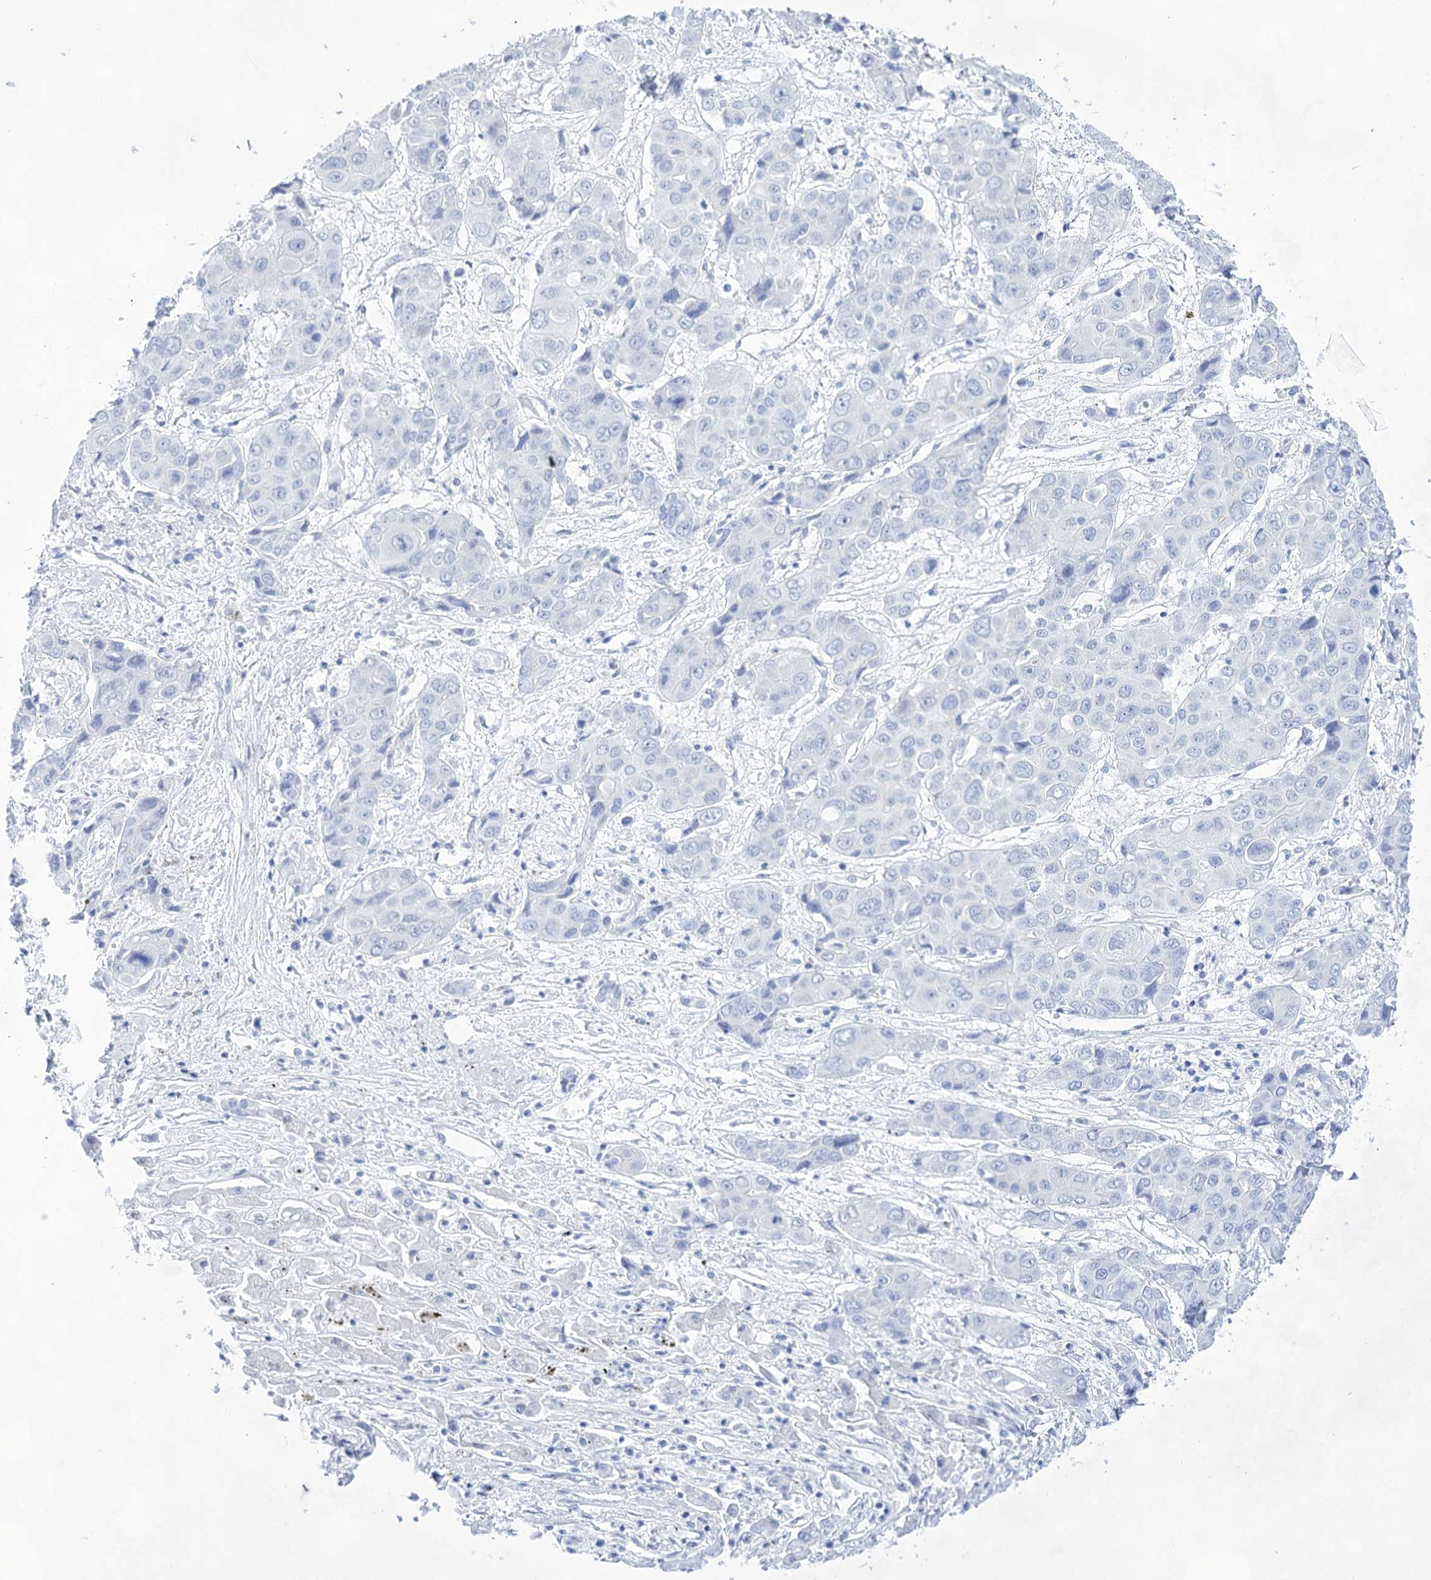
{"staining": {"intensity": "negative", "quantity": "none", "location": "none"}, "tissue": "liver cancer", "cell_type": "Tumor cells", "image_type": "cancer", "snomed": [{"axis": "morphology", "description": "Cholangiocarcinoma"}, {"axis": "topography", "description": "Liver"}], "caption": "The photomicrograph demonstrates no staining of tumor cells in liver cancer. (DAB (3,3'-diaminobenzidine) immunohistochemistry (IHC), high magnification).", "gene": "LALBA", "patient": {"sex": "male", "age": 67}}